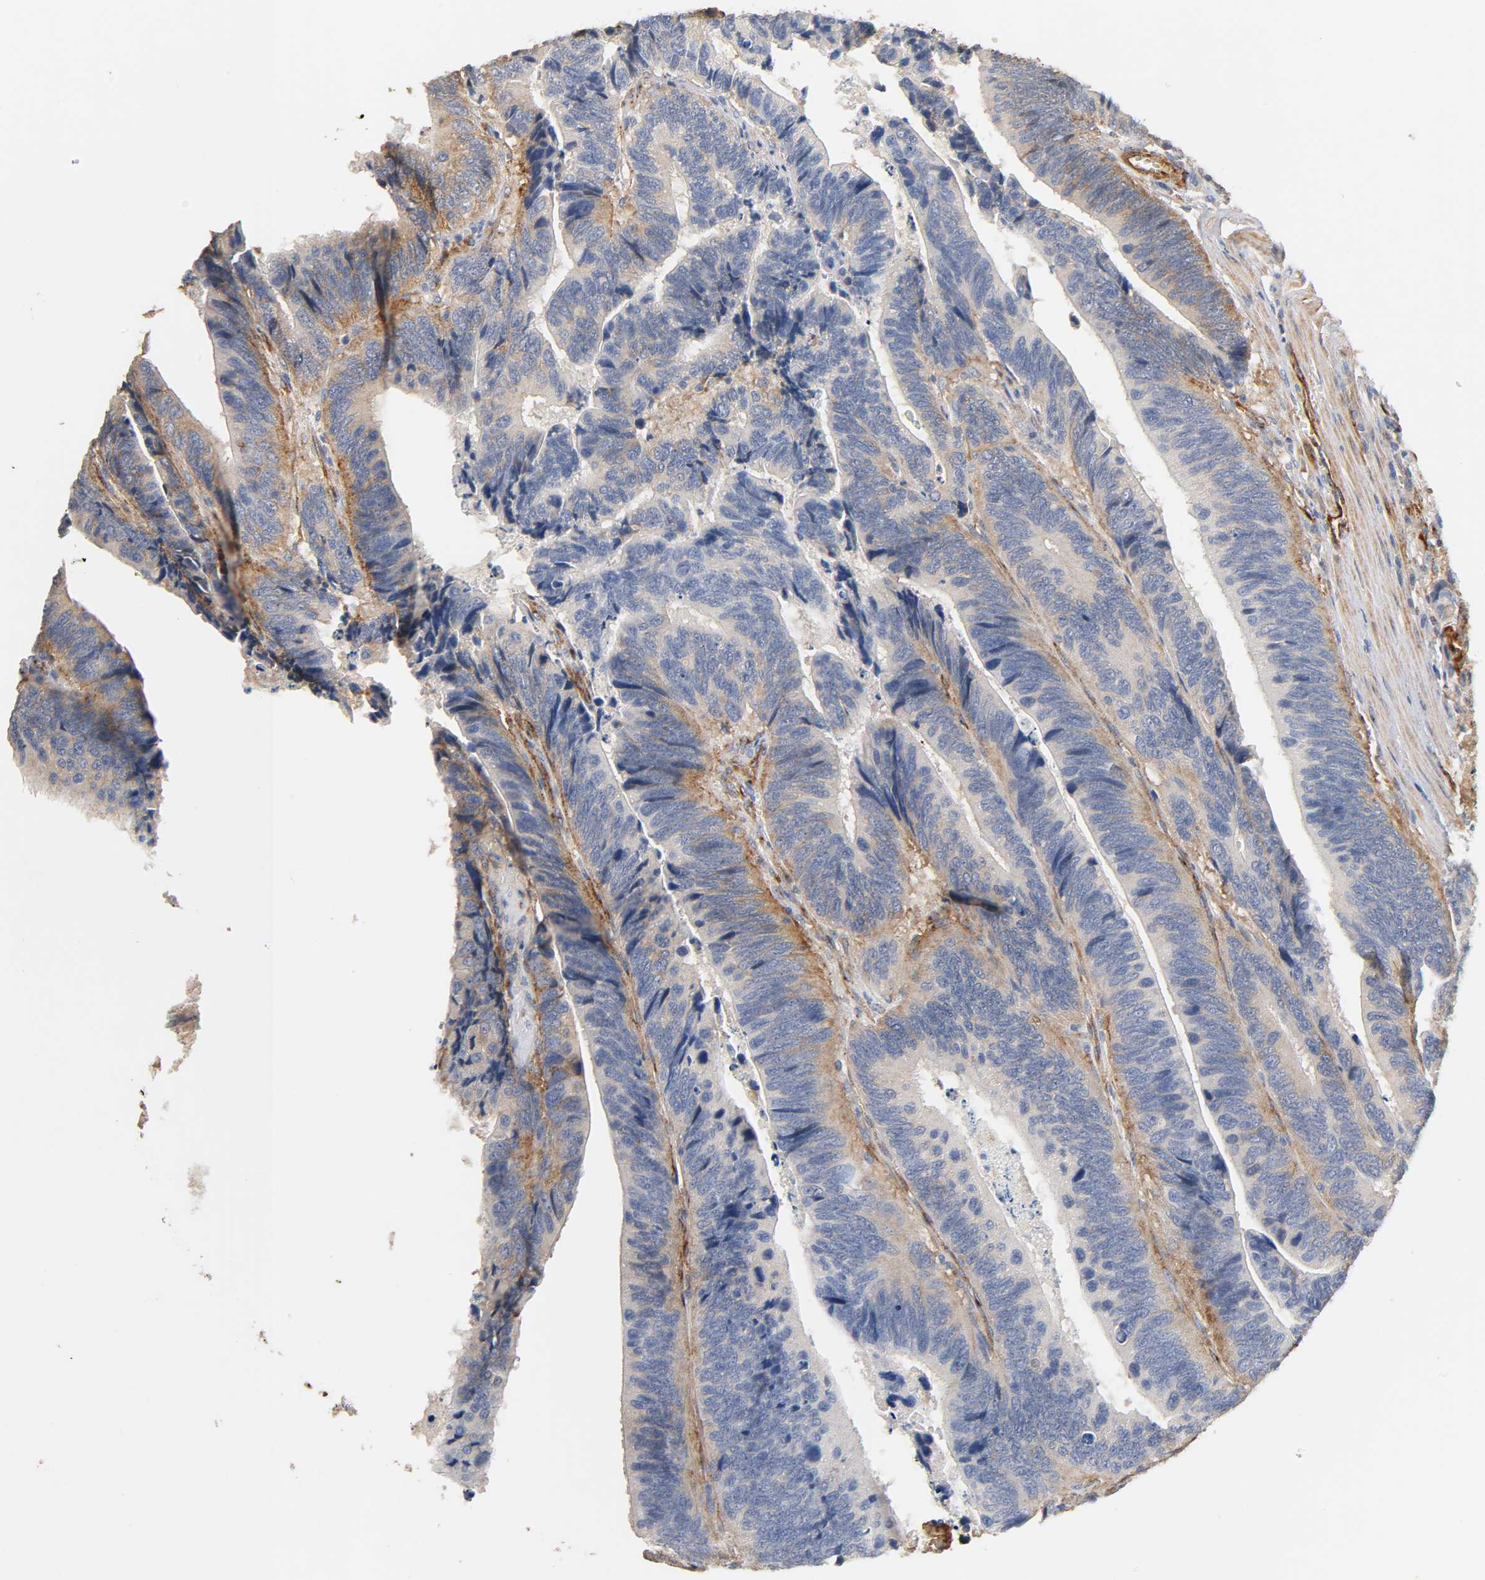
{"staining": {"intensity": "moderate", "quantity": "25%-75%", "location": "cytoplasmic/membranous"}, "tissue": "colorectal cancer", "cell_type": "Tumor cells", "image_type": "cancer", "snomed": [{"axis": "morphology", "description": "Adenocarcinoma, NOS"}, {"axis": "topography", "description": "Colon"}], "caption": "Colorectal cancer was stained to show a protein in brown. There is medium levels of moderate cytoplasmic/membranous expression in approximately 25%-75% of tumor cells. (DAB IHC, brown staining for protein, blue staining for nuclei).", "gene": "IFITM3", "patient": {"sex": "male", "age": 72}}